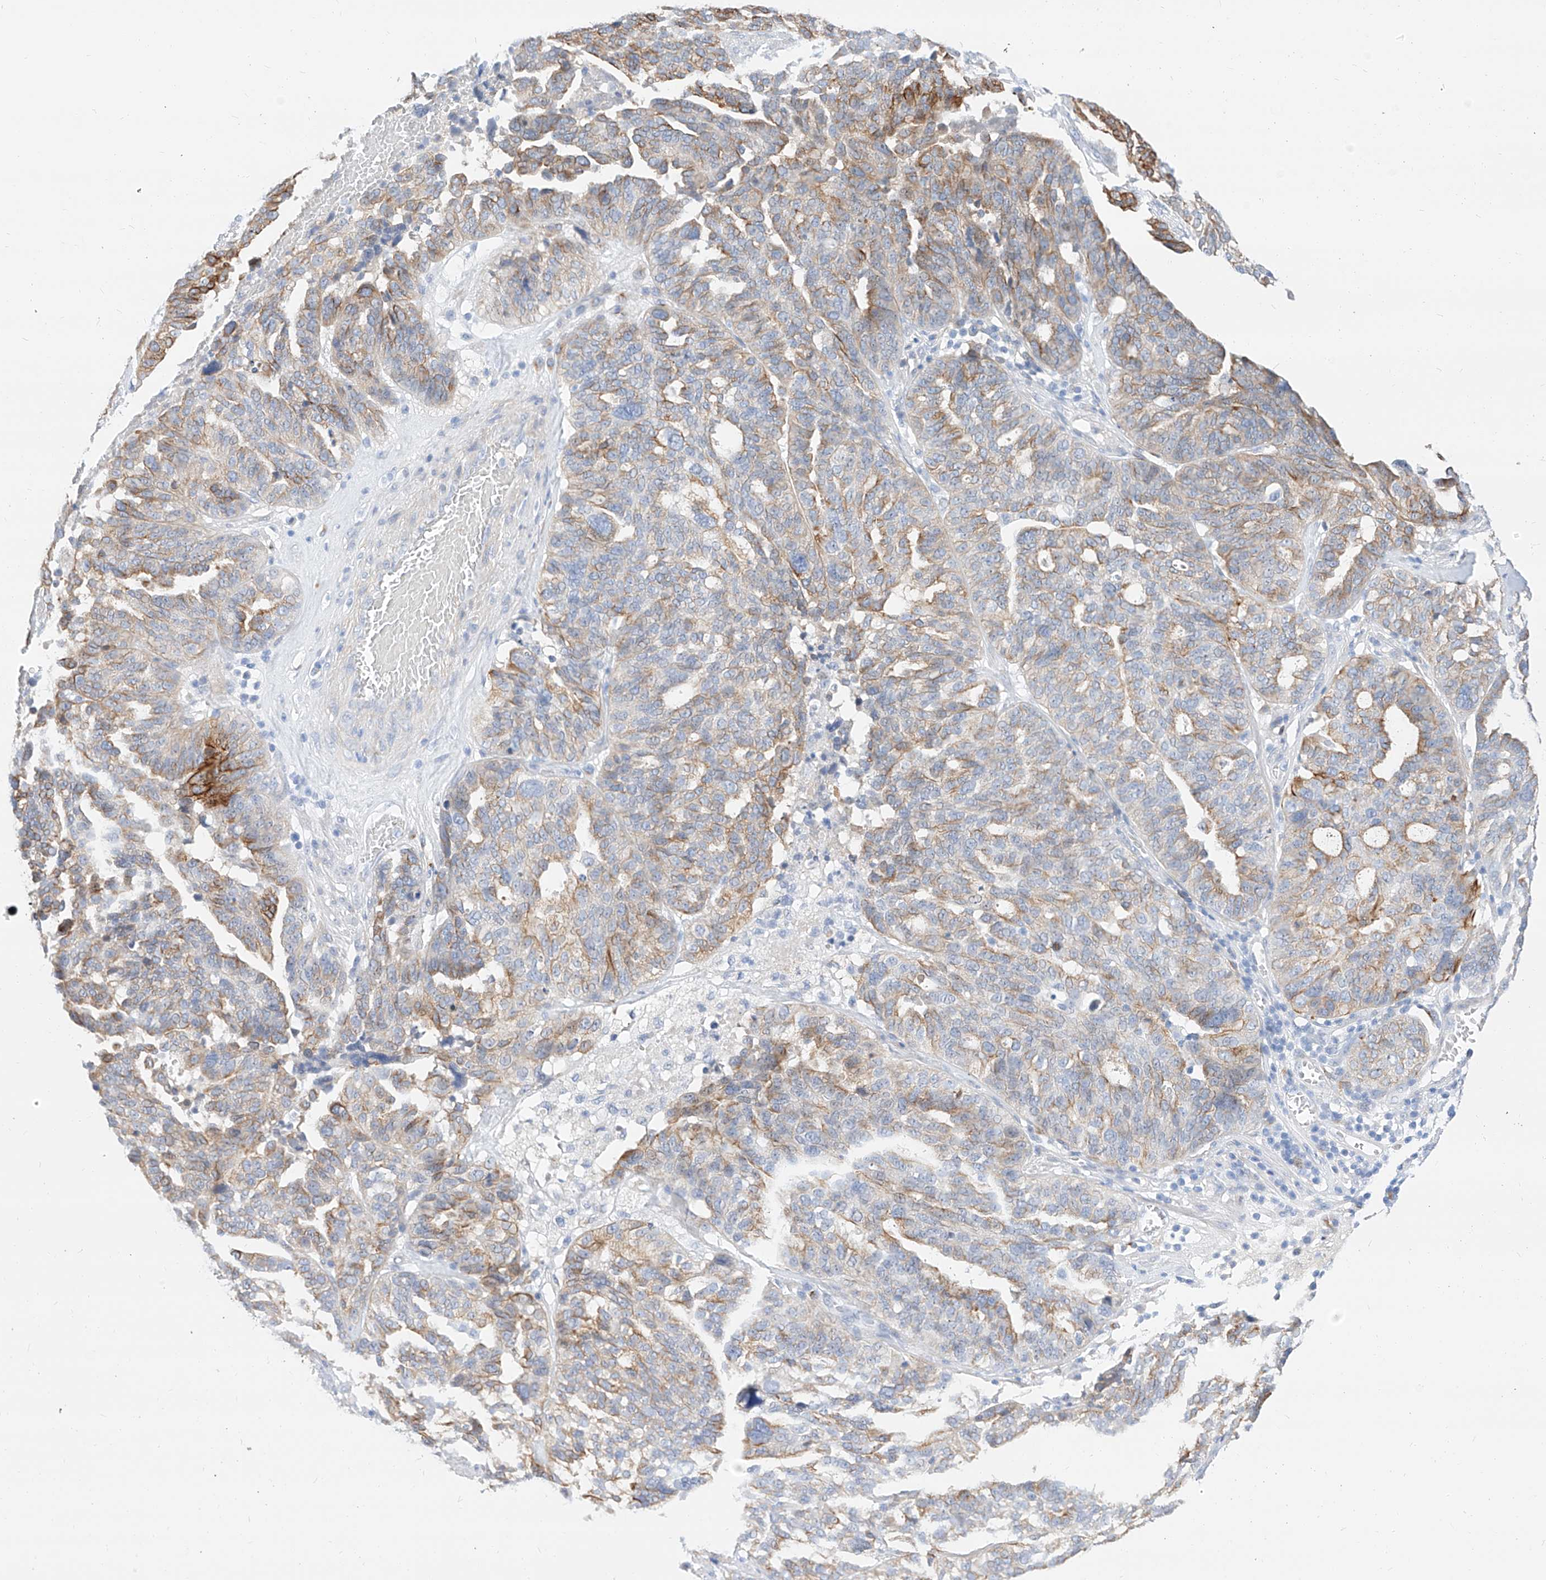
{"staining": {"intensity": "moderate", "quantity": "25%-75%", "location": "cytoplasmic/membranous"}, "tissue": "ovarian cancer", "cell_type": "Tumor cells", "image_type": "cancer", "snomed": [{"axis": "morphology", "description": "Cystadenocarcinoma, serous, NOS"}, {"axis": "topography", "description": "Ovary"}], "caption": "An IHC histopathology image of neoplastic tissue is shown. Protein staining in brown labels moderate cytoplasmic/membranous positivity in serous cystadenocarcinoma (ovarian) within tumor cells. Ihc stains the protein of interest in brown and the nuclei are stained blue.", "gene": "MAP7", "patient": {"sex": "female", "age": 59}}